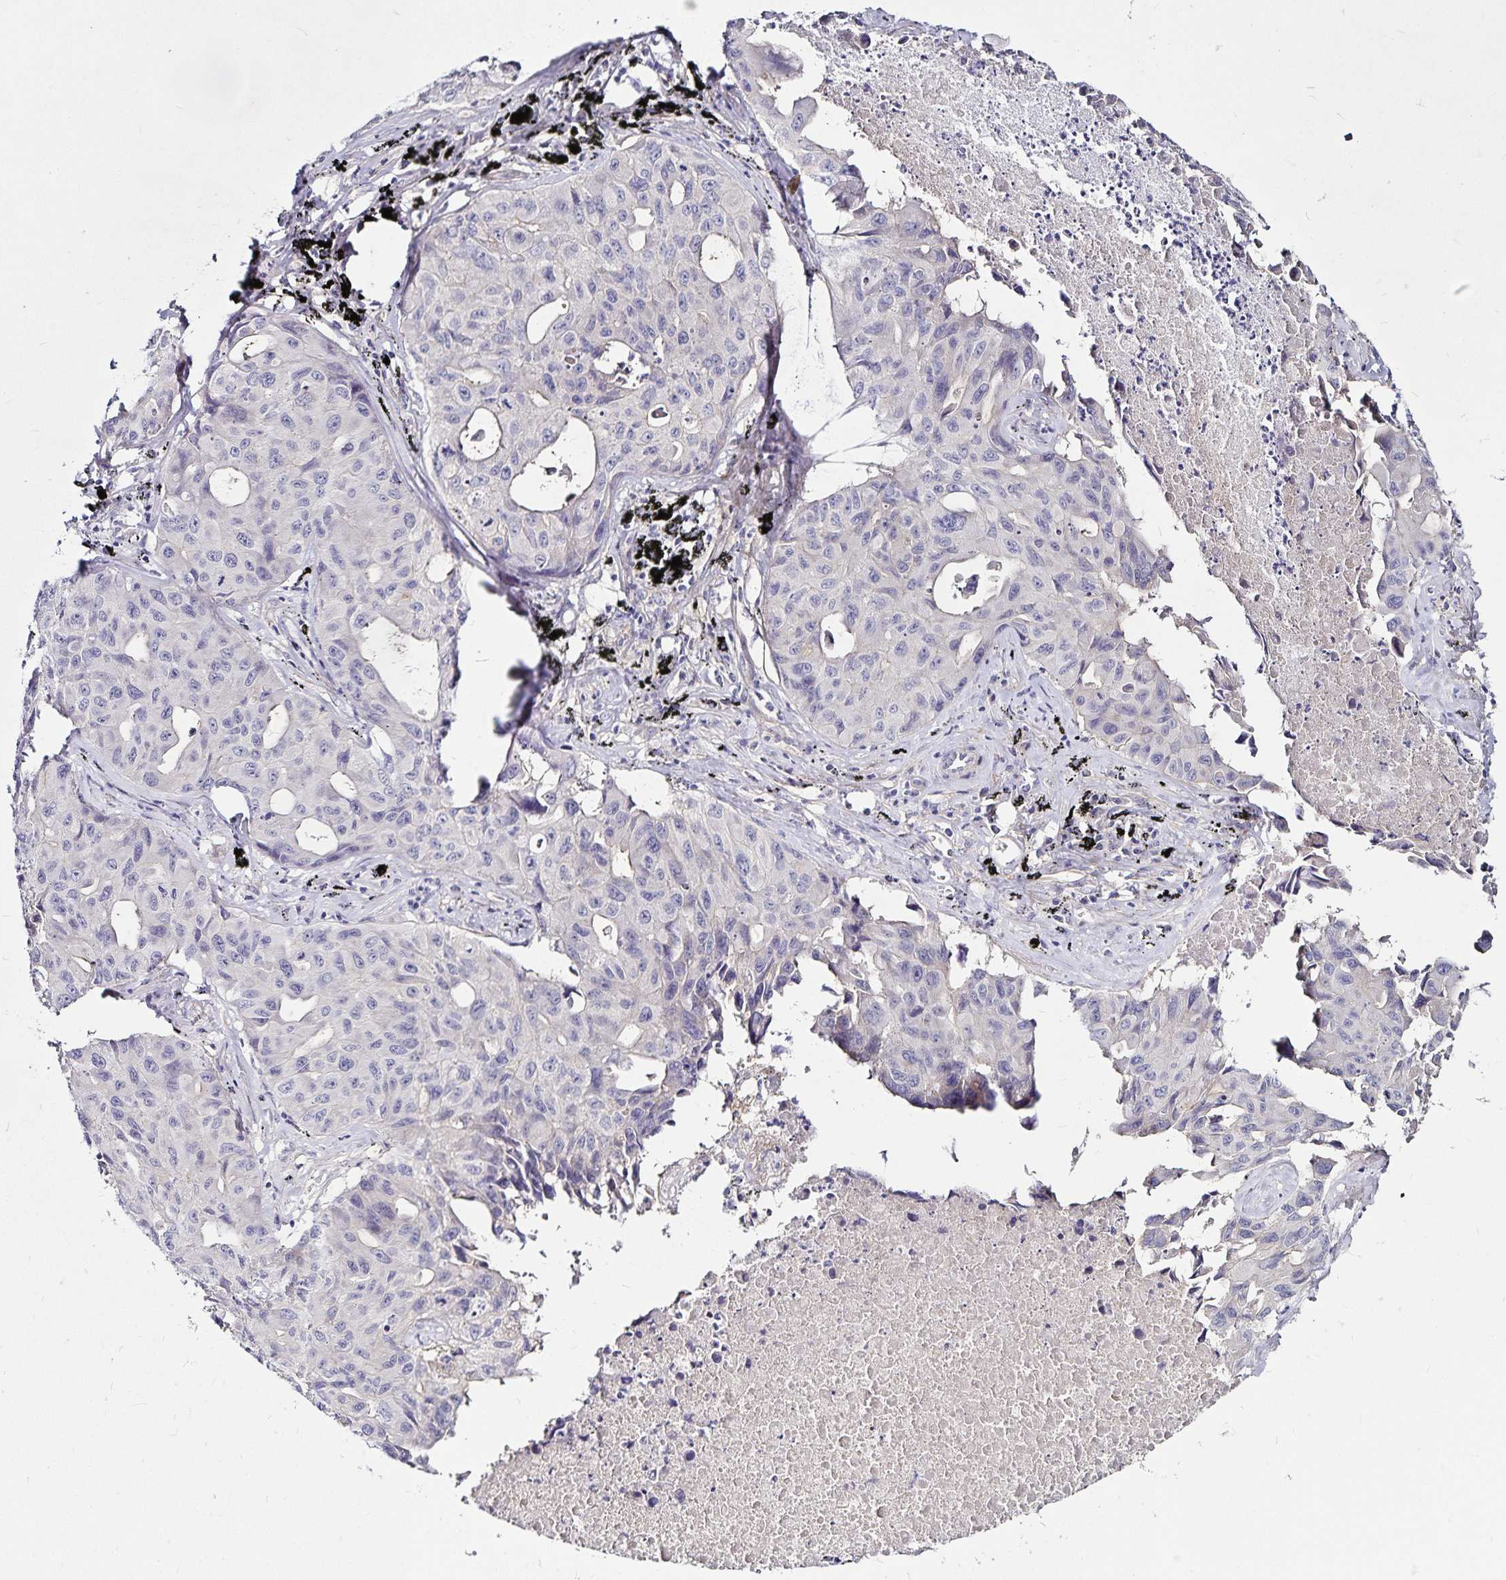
{"staining": {"intensity": "negative", "quantity": "none", "location": "none"}, "tissue": "lung cancer", "cell_type": "Tumor cells", "image_type": "cancer", "snomed": [{"axis": "morphology", "description": "Adenocarcinoma, NOS"}, {"axis": "topography", "description": "Lymph node"}, {"axis": "topography", "description": "Lung"}], "caption": "Tumor cells show no significant expression in lung adenocarcinoma.", "gene": "GNG12", "patient": {"sex": "male", "age": 64}}